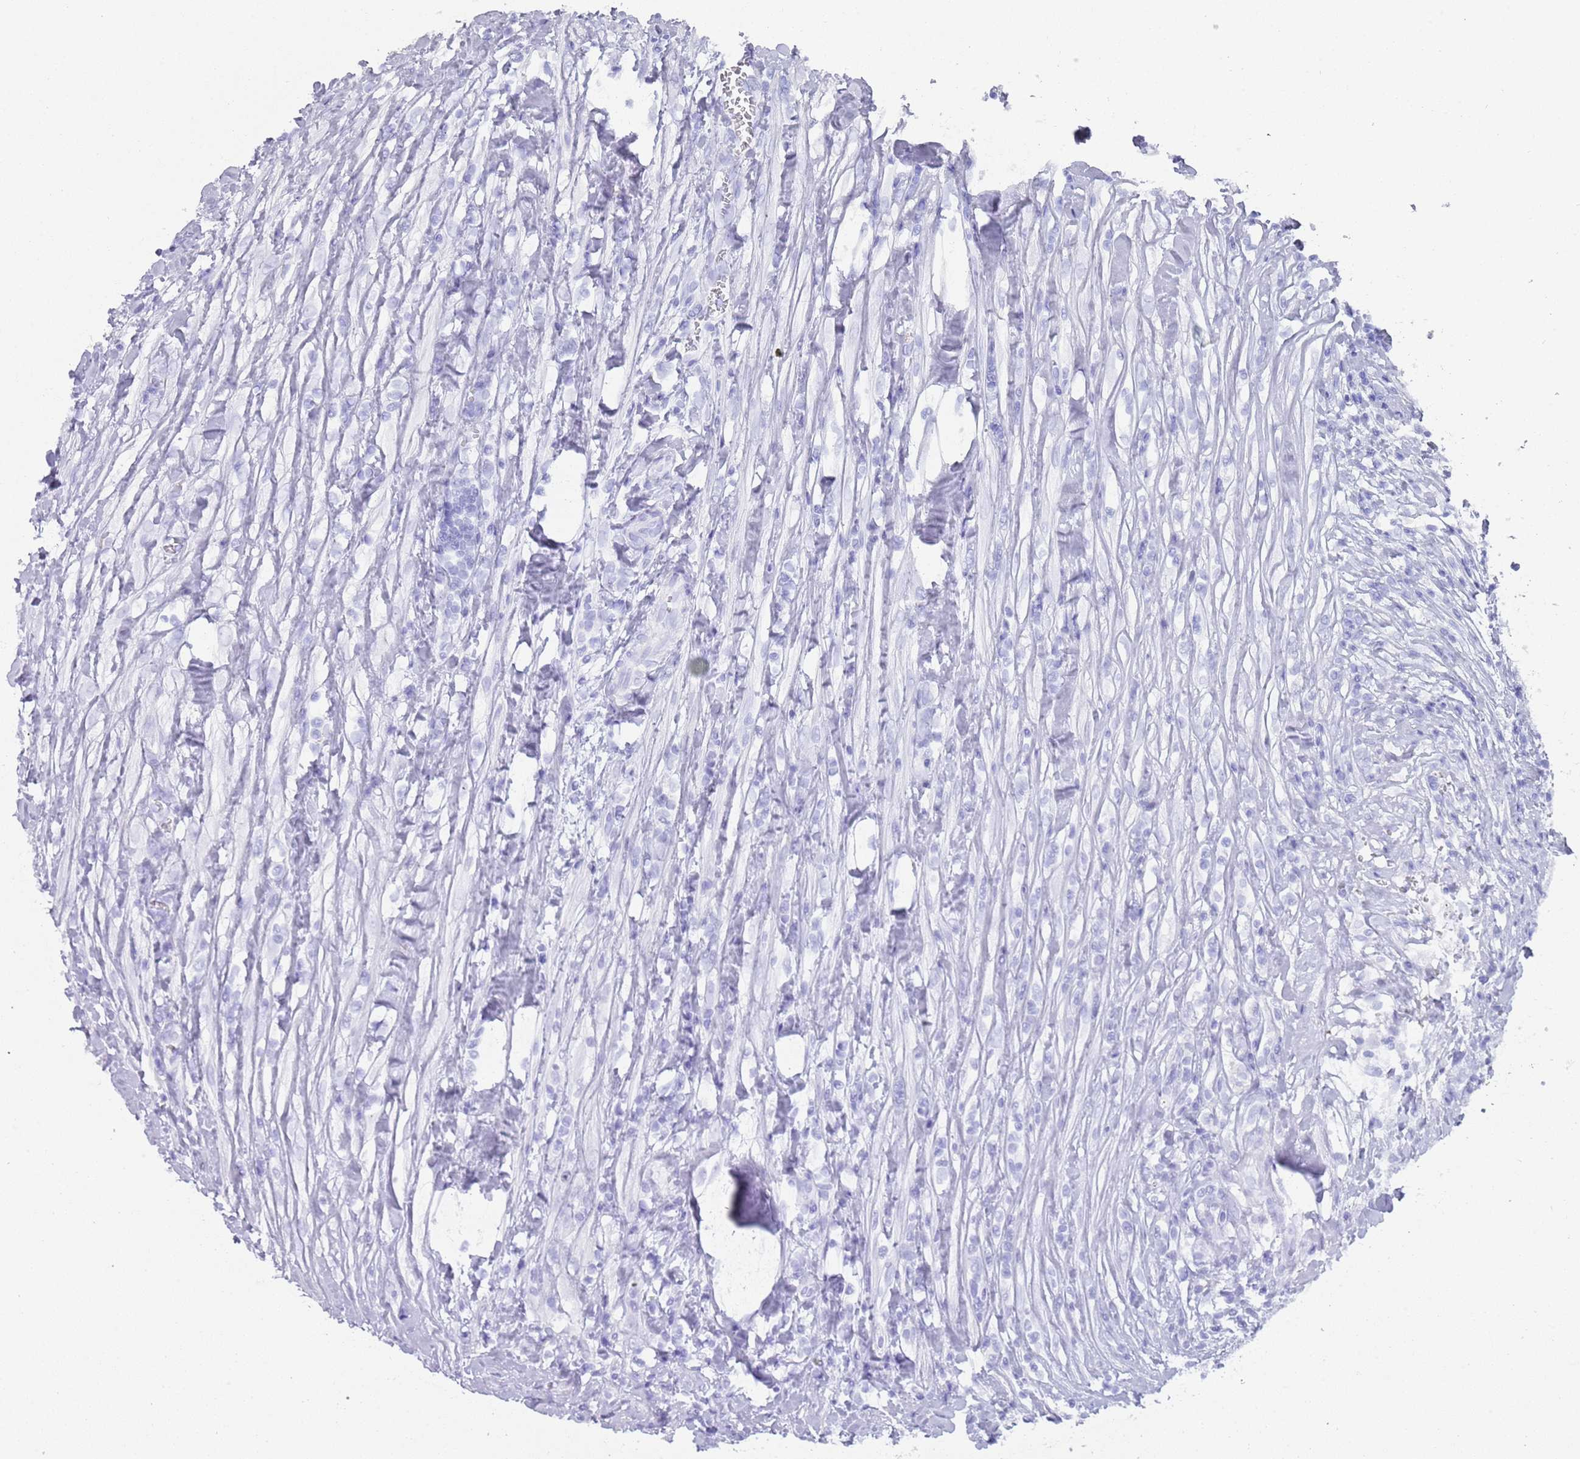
{"staining": {"intensity": "negative", "quantity": "none", "location": "none"}, "tissue": "testis cancer", "cell_type": "Tumor cells", "image_type": "cancer", "snomed": [{"axis": "morphology", "description": "Seminoma, NOS"}, {"axis": "morphology", "description": "Carcinoma, Embryonal, NOS"}, {"axis": "topography", "description": "Testis"}], "caption": "Histopathology image shows no protein positivity in tumor cells of testis cancer (seminoma) tissue.", "gene": "HDAC8", "patient": {"sex": "male", "age": 29}}